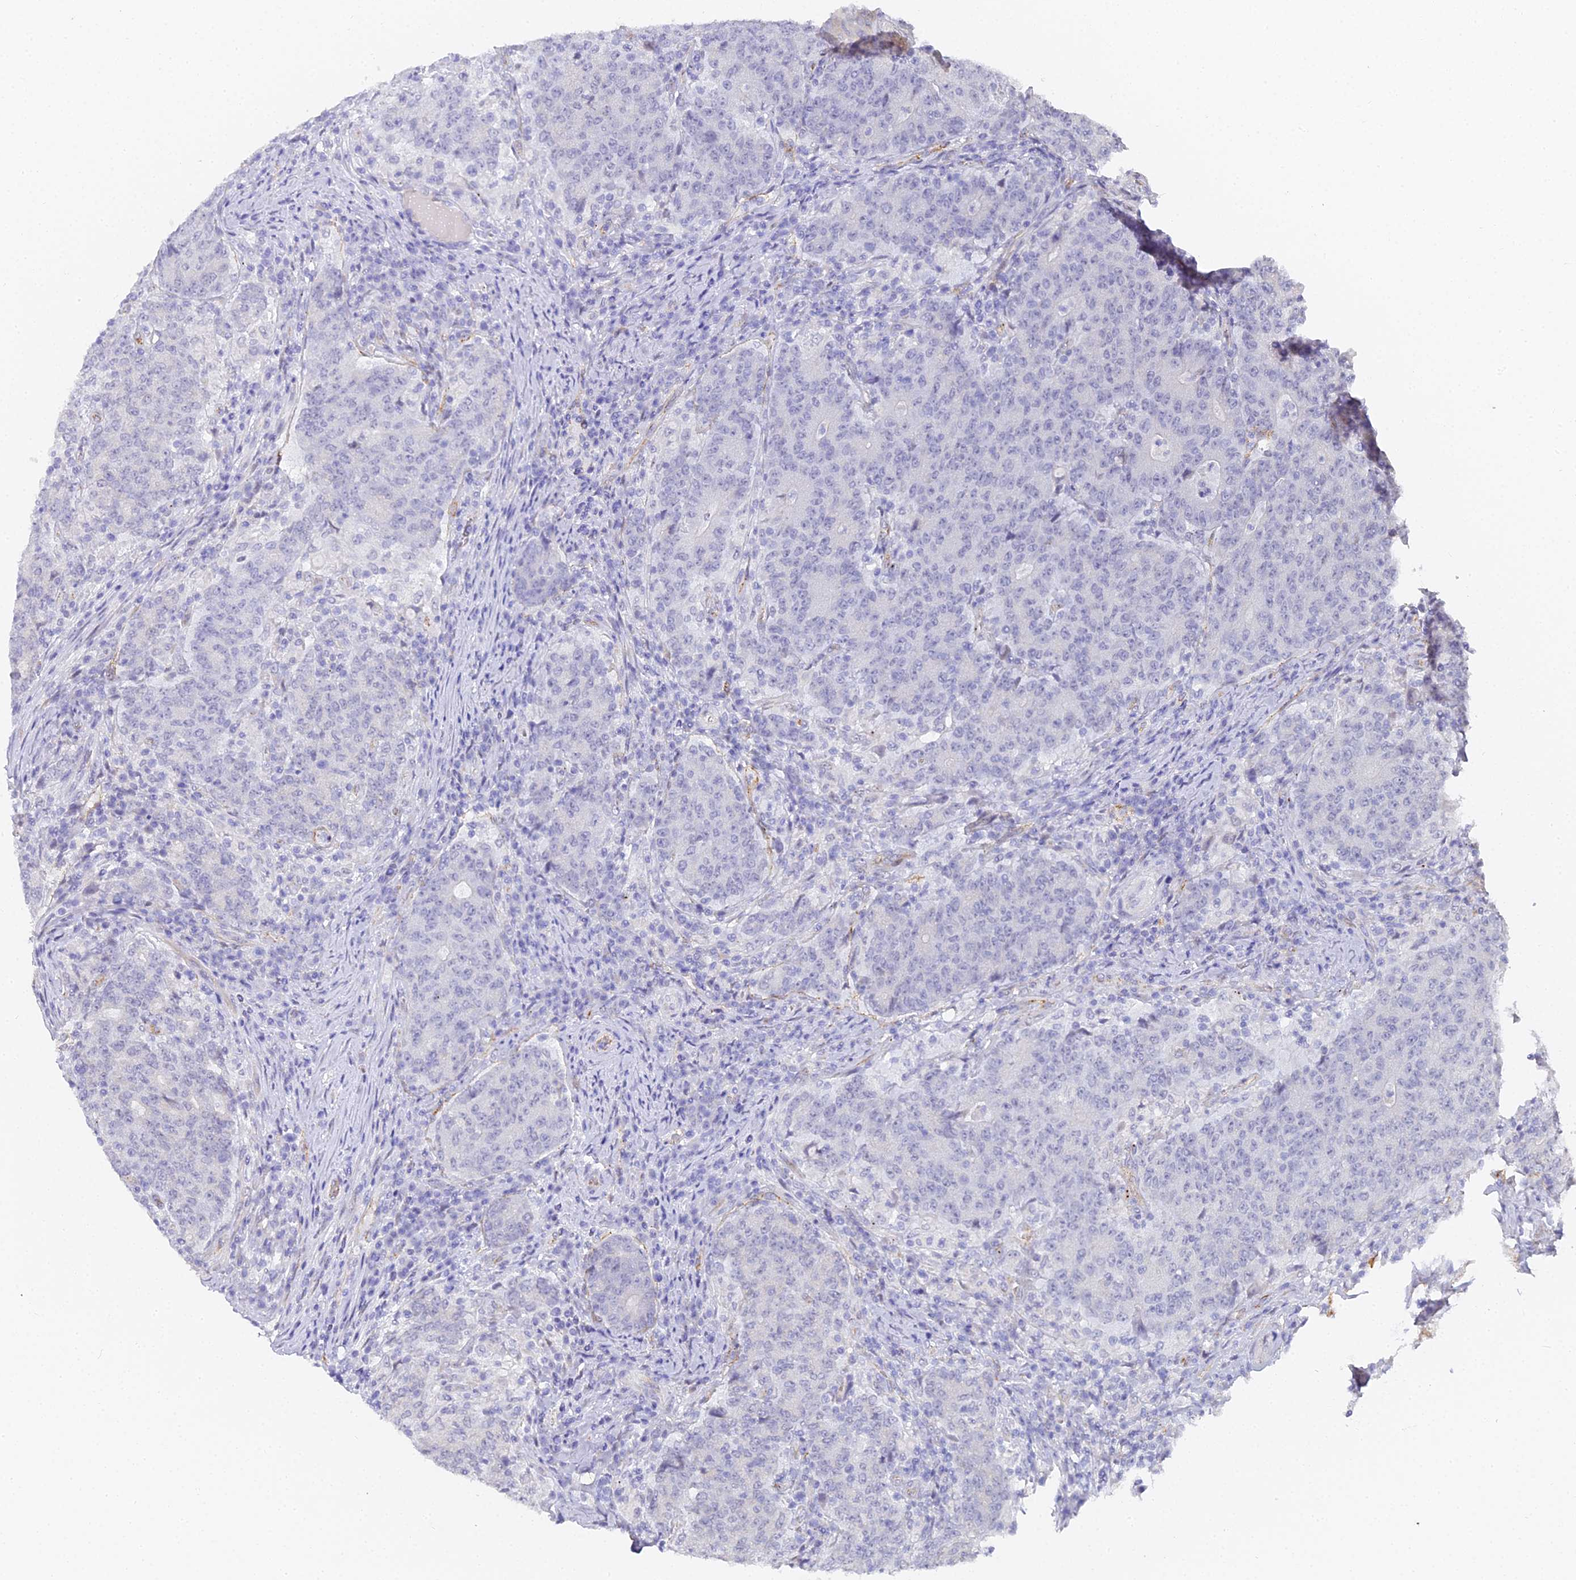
{"staining": {"intensity": "negative", "quantity": "none", "location": "none"}, "tissue": "colorectal cancer", "cell_type": "Tumor cells", "image_type": "cancer", "snomed": [{"axis": "morphology", "description": "Adenocarcinoma, NOS"}, {"axis": "topography", "description": "Colon"}], "caption": "This is a micrograph of IHC staining of colorectal cancer, which shows no positivity in tumor cells.", "gene": "GJA1", "patient": {"sex": "female", "age": 75}}